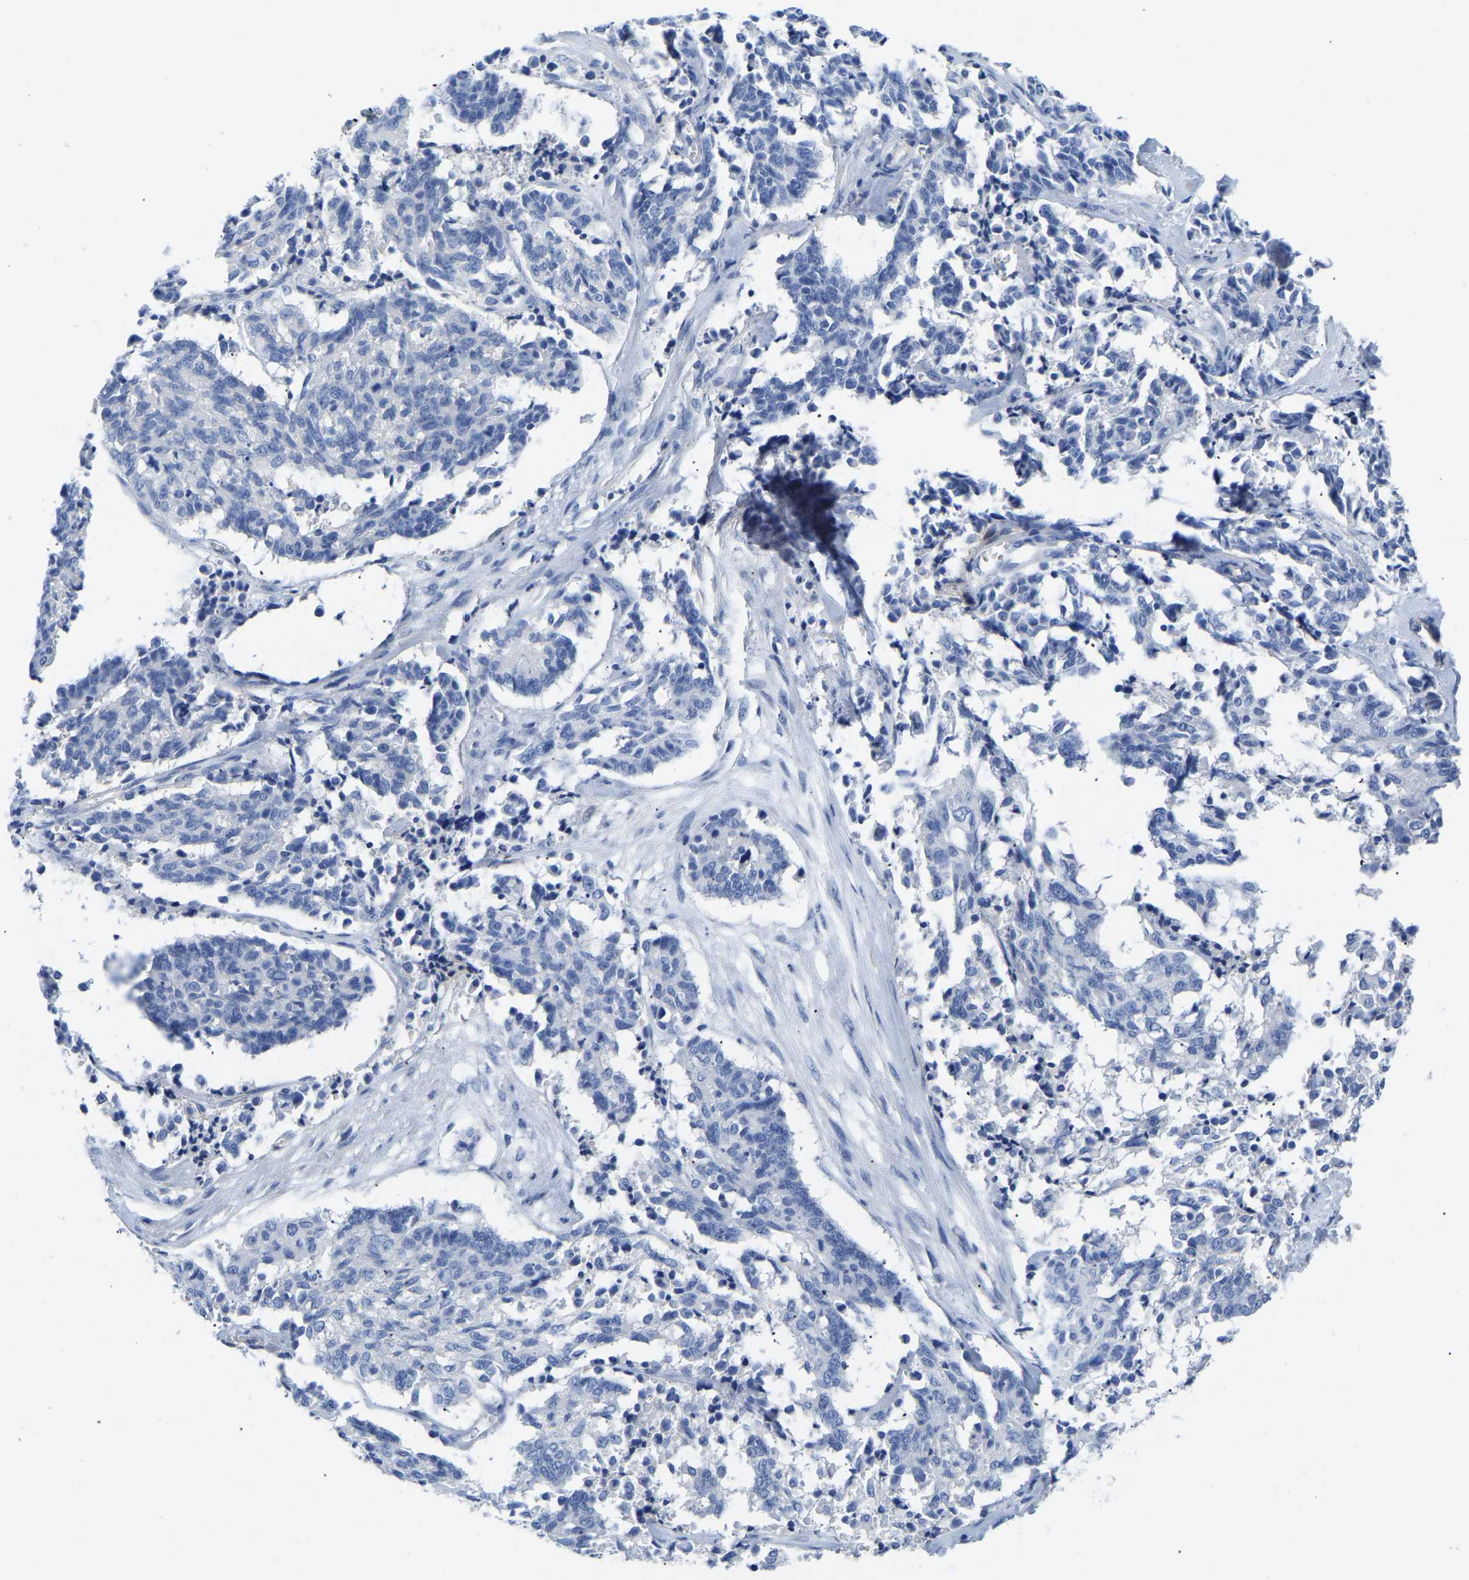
{"staining": {"intensity": "negative", "quantity": "none", "location": "none"}, "tissue": "cervical cancer", "cell_type": "Tumor cells", "image_type": "cancer", "snomed": [{"axis": "morphology", "description": "Squamous cell carcinoma, NOS"}, {"axis": "topography", "description": "Cervix"}], "caption": "Immunohistochemical staining of cervical cancer (squamous cell carcinoma) exhibits no significant expression in tumor cells. The staining is performed using DAB brown chromogen with nuclei counter-stained in using hematoxylin.", "gene": "UPK3A", "patient": {"sex": "female", "age": 35}}